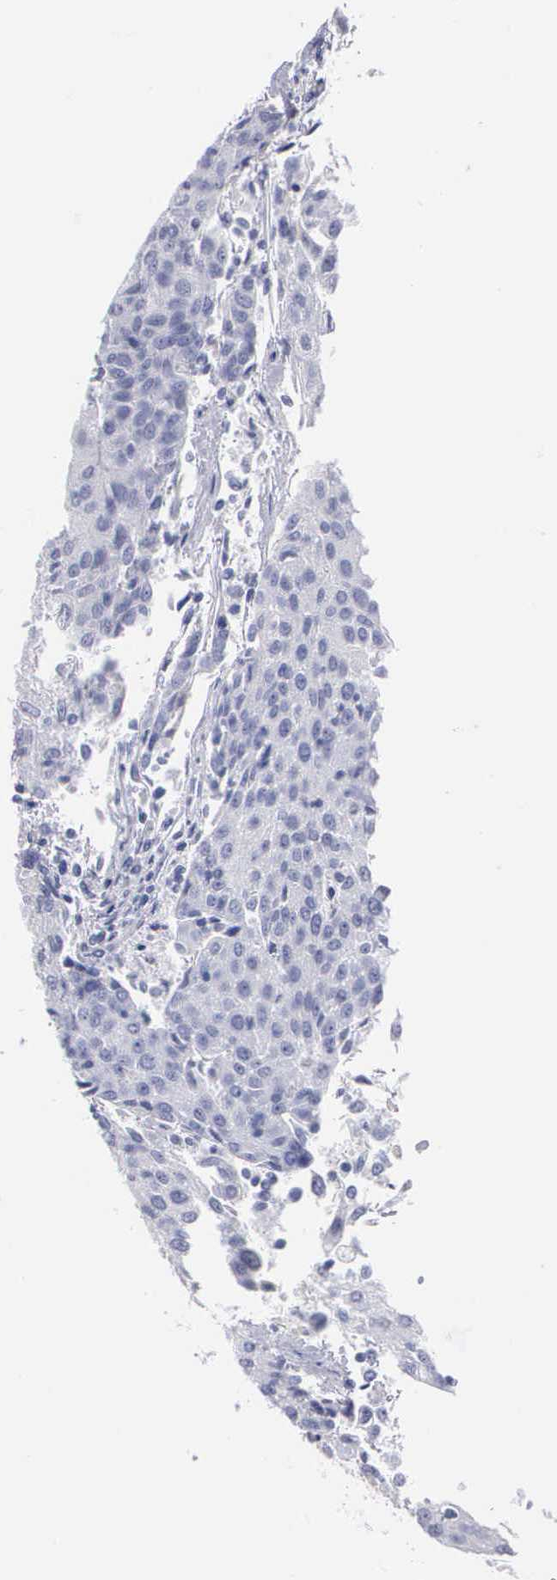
{"staining": {"intensity": "negative", "quantity": "none", "location": "none"}, "tissue": "urothelial cancer", "cell_type": "Tumor cells", "image_type": "cancer", "snomed": [{"axis": "morphology", "description": "Urothelial carcinoma, High grade"}, {"axis": "topography", "description": "Urinary bladder"}], "caption": "An immunohistochemistry (IHC) photomicrograph of high-grade urothelial carcinoma is shown. There is no staining in tumor cells of high-grade urothelial carcinoma. The staining is performed using DAB brown chromogen with nuclei counter-stained in using hematoxylin.", "gene": "CYP19A1", "patient": {"sex": "female", "age": 85}}